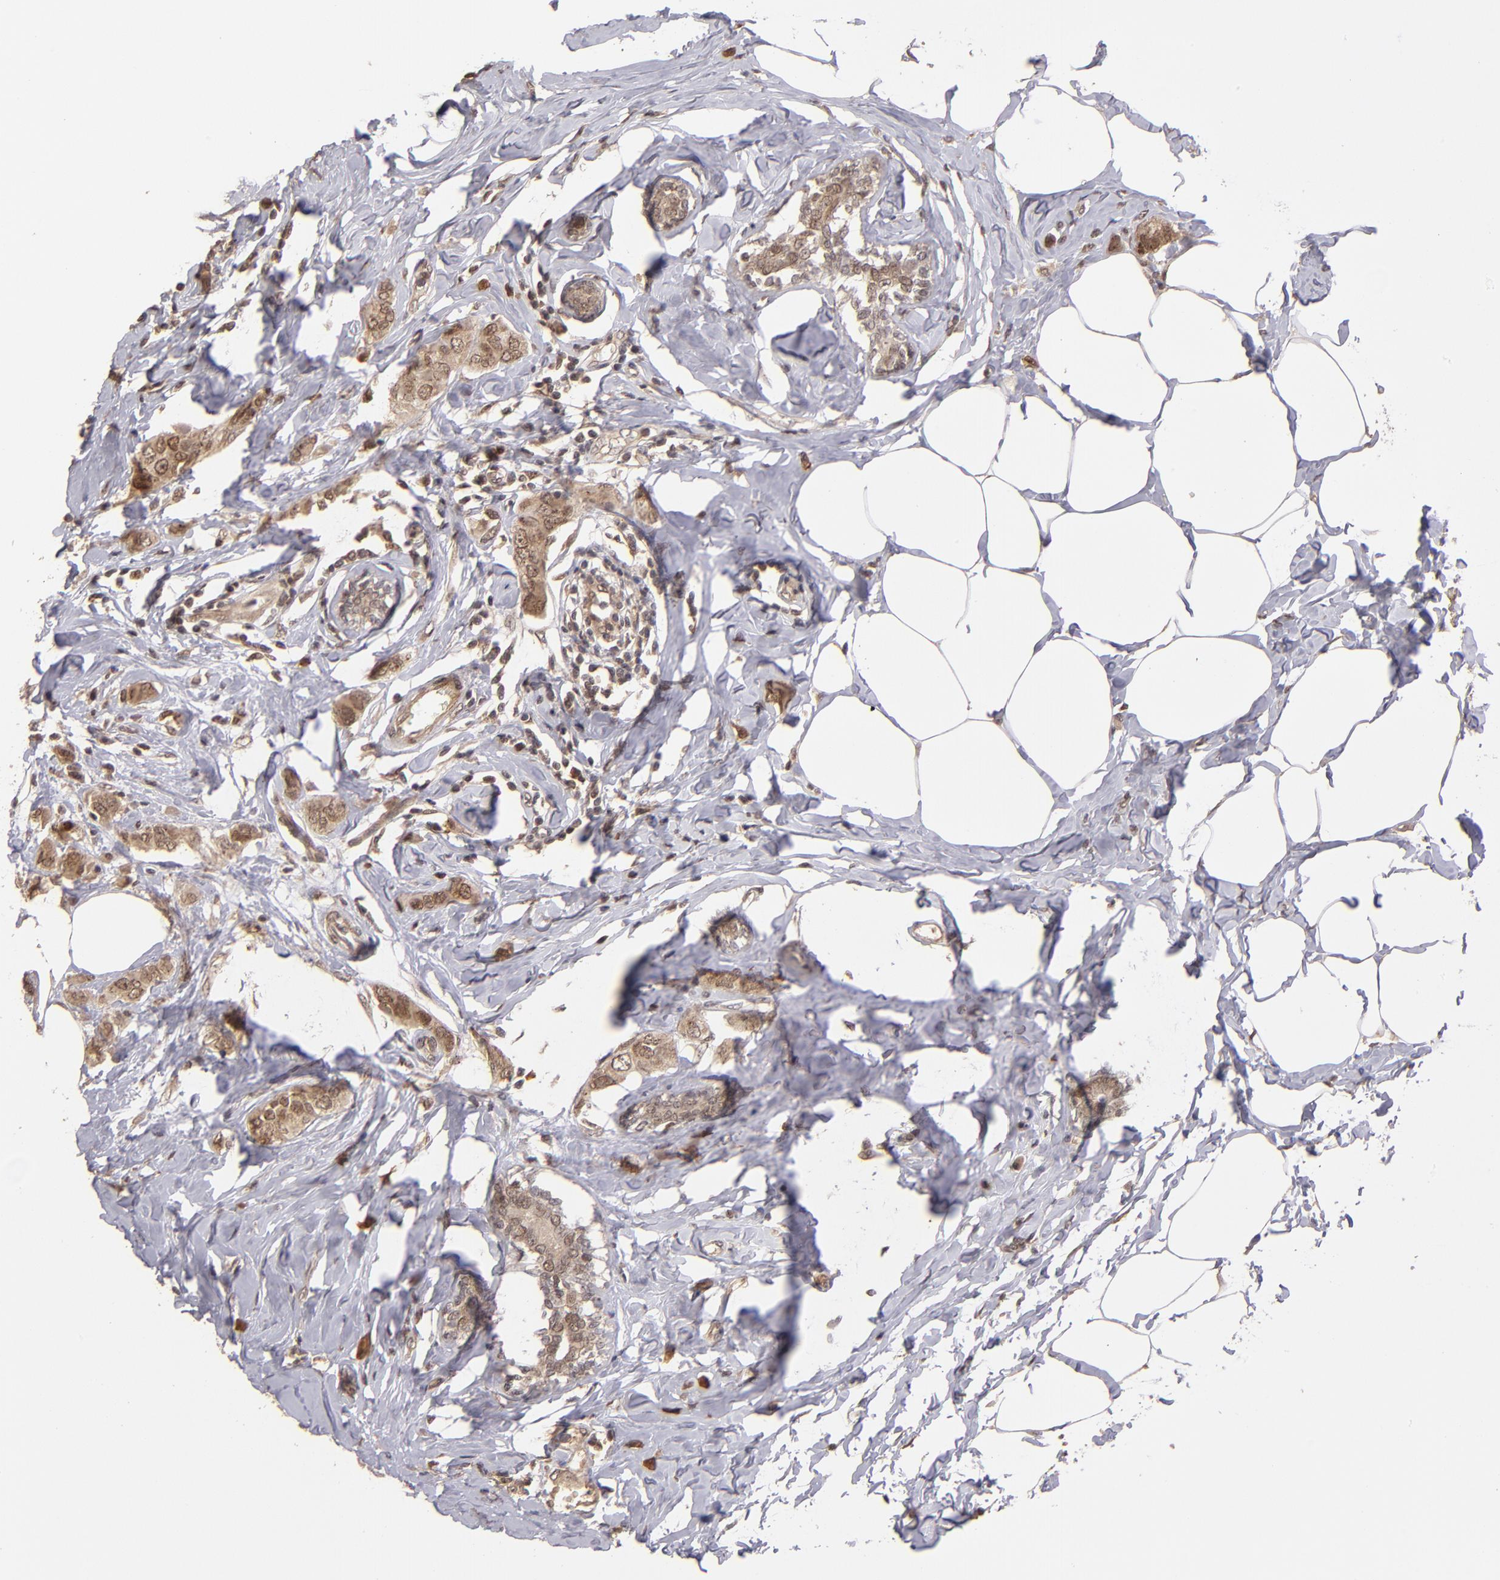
{"staining": {"intensity": "moderate", "quantity": ">75%", "location": "cytoplasmic/membranous,nuclear"}, "tissue": "breast cancer", "cell_type": "Tumor cells", "image_type": "cancer", "snomed": [{"axis": "morphology", "description": "Normal tissue, NOS"}, {"axis": "morphology", "description": "Duct carcinoma"}, {"axis": "topography", "description": "Breast"}], "caption": "Moderate cytoplasmic/membranous and nuclear expression is identified in approximately >75% of tumor cells in breast cancer.", "gene": "ABHD12B", "patient": {"sex": "female", "age": 50}}